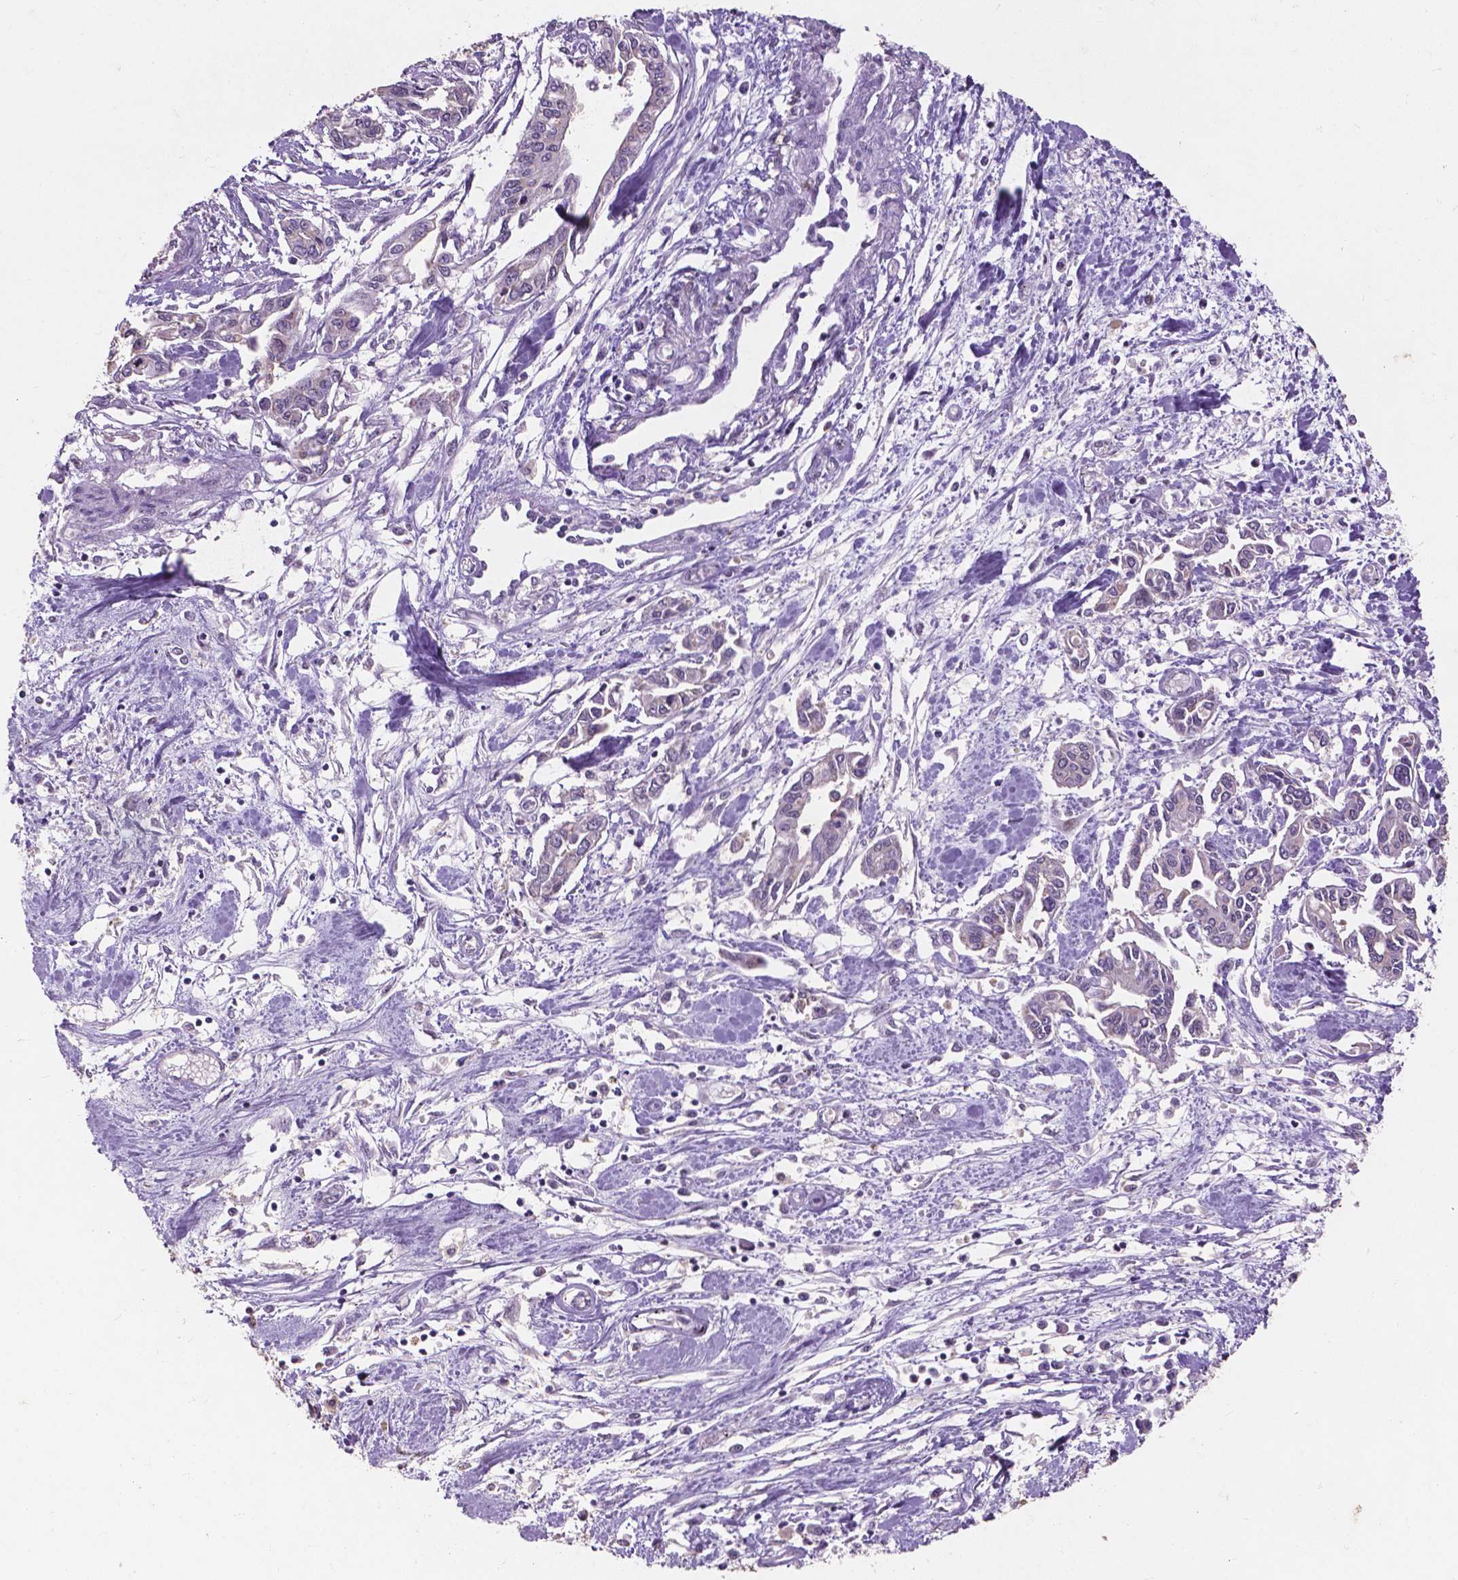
{"staining": {"intensity": "negative", "quantity": "none", "location": "none"}, "tissue": "pancreatic cancer", "cell_type": "Tumor cells", "image_type": "cancer", "snomed": [{"axis": "morphology", "description": "Adenocarcinoma, NOS"}, {"axis": "topography", "description": "Pancreas"}], "caption": "IHC histopathology image of human pancreatic cancer stained for a protein (brown), which reveals no expression in tumor cells. The staining is performed using DAB (3,3'-diaminobenzidine) brown chromogen with nuclei counter-stained in using hematoxylin.", "gene": "COIL", "patient": {"sex": "male", "age": 60}}